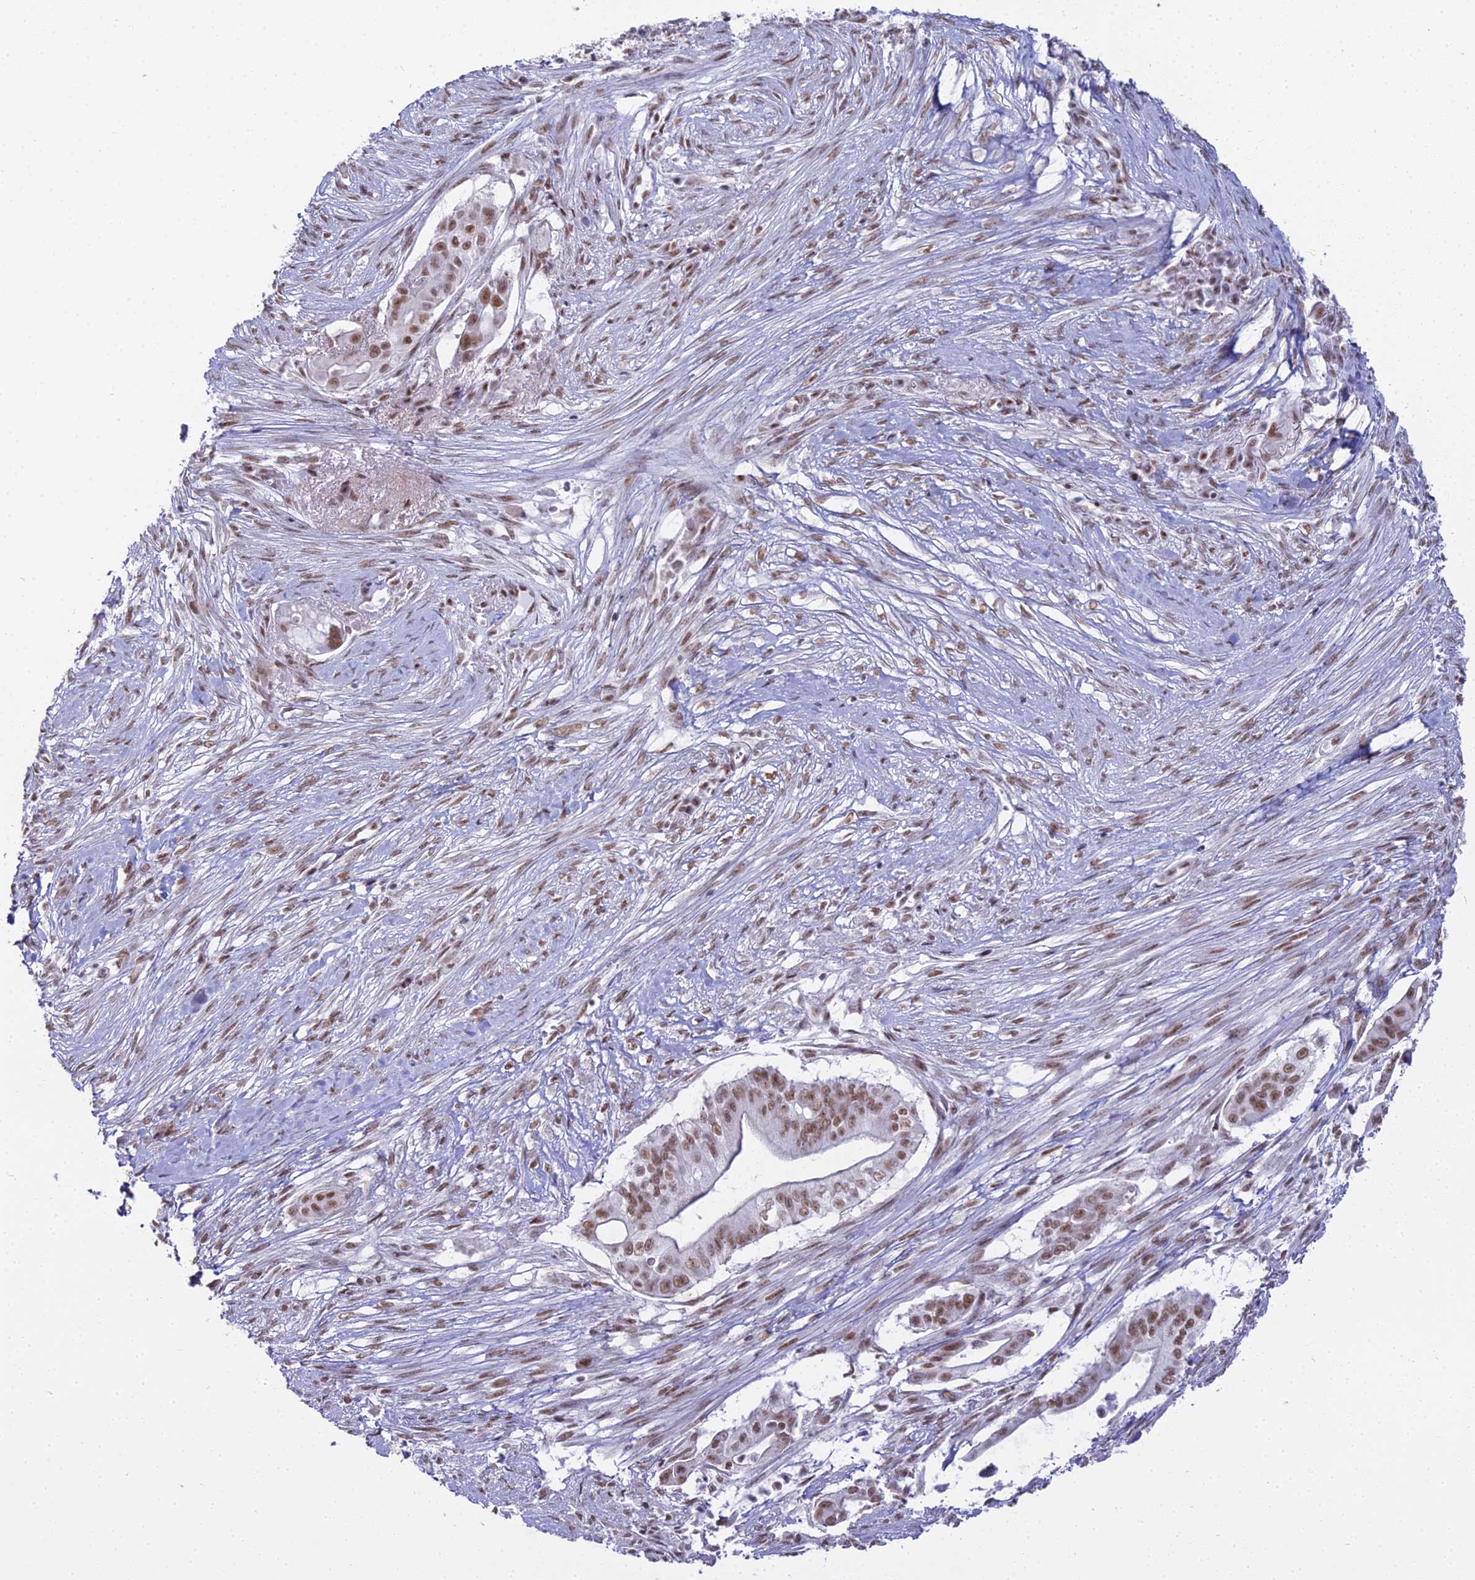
{"staining": {"intensity": "moderate", "quantity": ">75%", "location": "nuclear"}, "tissue": "pancreatic cancer", "cell_type": "Tumor cells", "image_type": "cancer", "snomed": [{"axis": "morphology", "description": "Adenocarcinoma, NOS"}, {"axis": "topography", "description": "Pancreas"}], "caption": "Brown immunohistochemical staining in pancreatic adenocarcinoma shows moderate nuclear staining in approximately >75% of tumor cells.", "gene": "RBM12", "patient": {"sex": "male", "age": 68}}